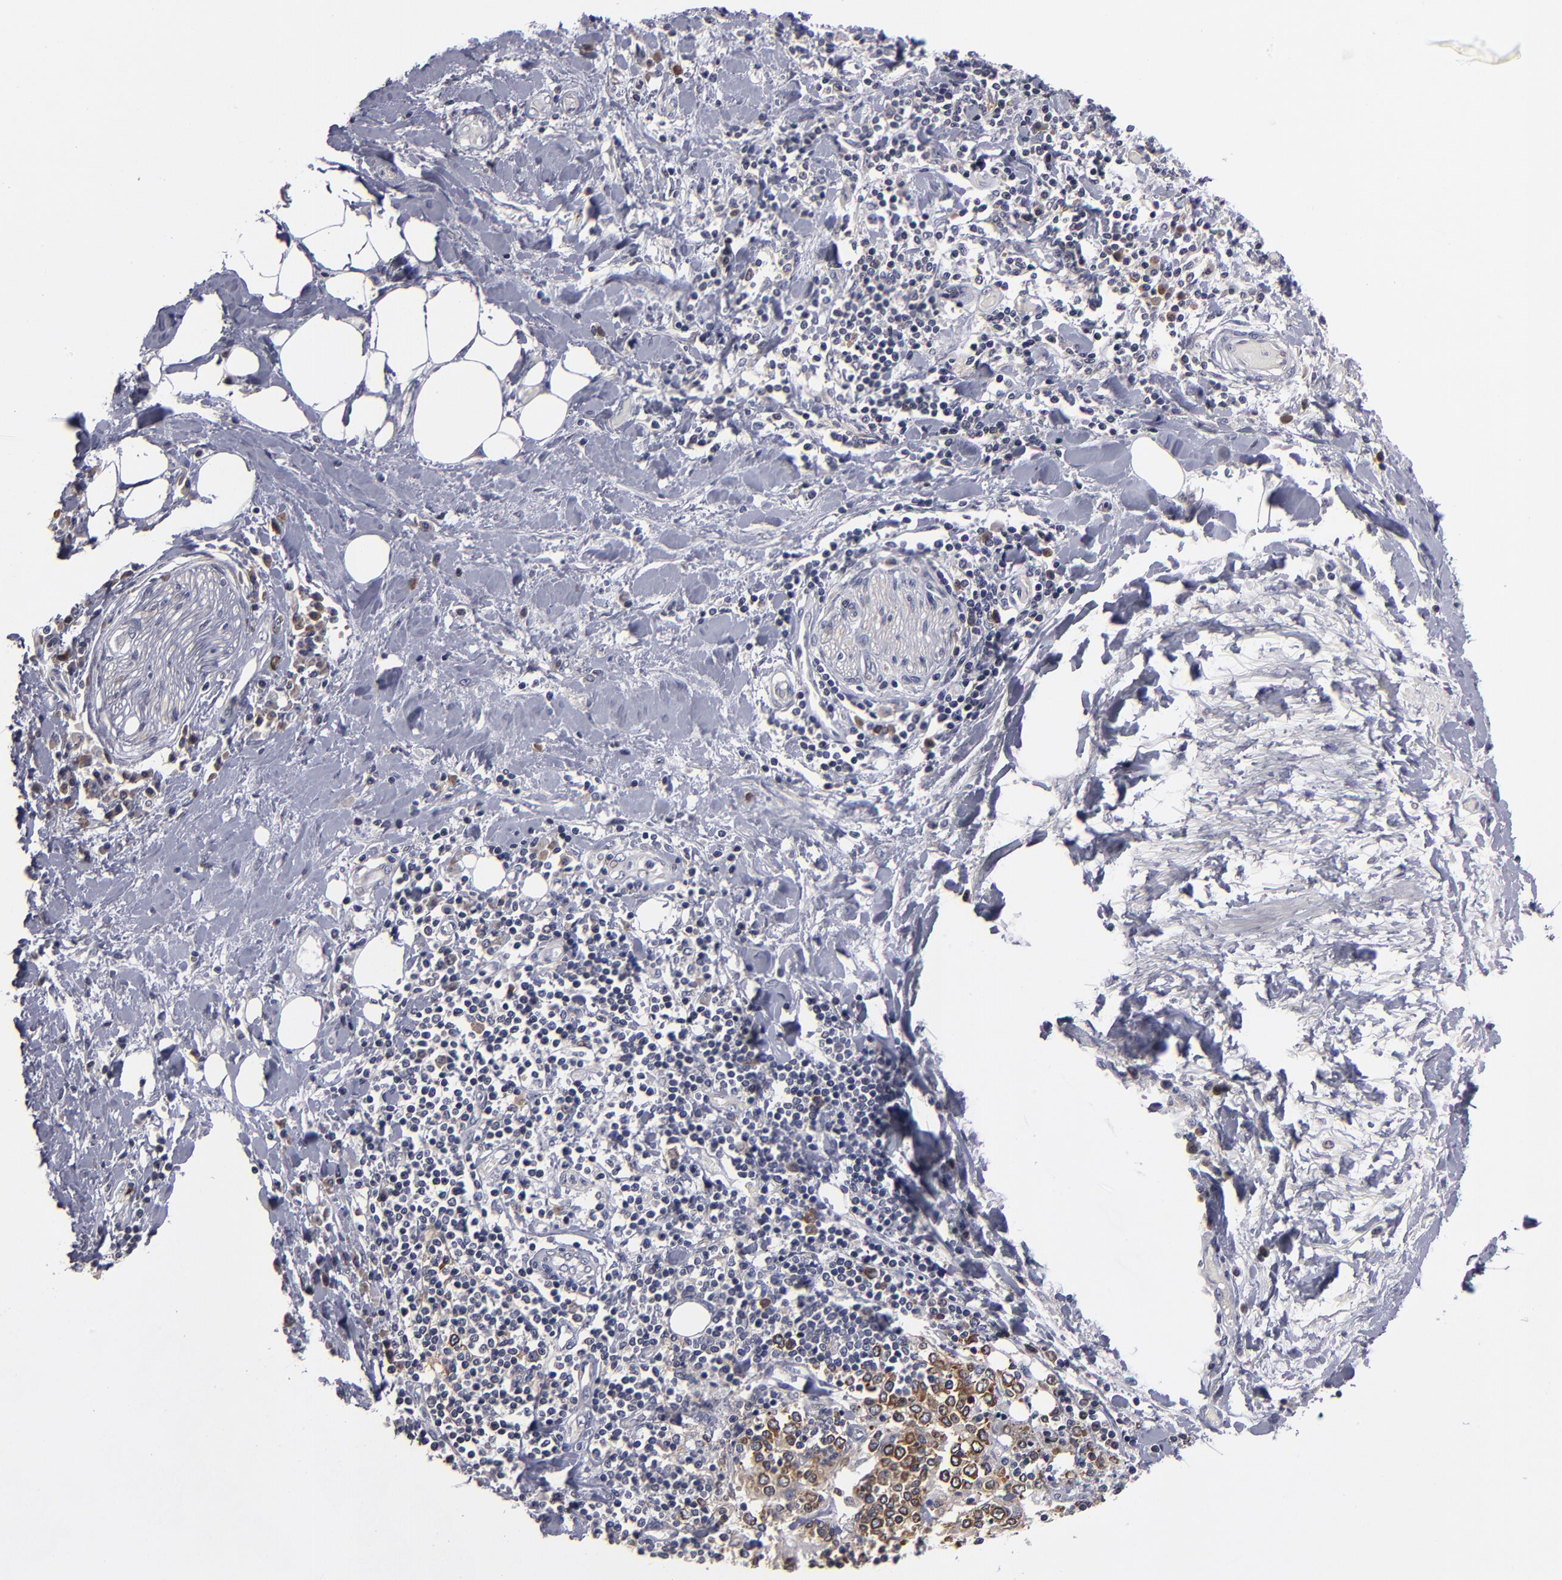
{"staining": {"intensity": "strong", "quantity": ">75%", "location": "cytoplasmic/membranous,nuclear"}, "tissue": "pancreatic cancer", "cell_type": "Tumor cells", "image_type": "cancer", "snomed": [{"axis": "morphology", "description": "Adenocarcinoma, NOS"}, {"axis": "topography", "description": "Pancreas"}], "caption": "Adenocarcinoma (pancreatic) stained for a protein exhibits strong cytoplasmic/membranous and nuclear positivity in tumor cells. Using DAB (3,3'-diaminobenzidine) (brown) and hematoxylin (blue) stains, captured at high magnification using brightfield microscopy.", "gene": "CEP97", "patient": {"sex": "female", "age": 64}}